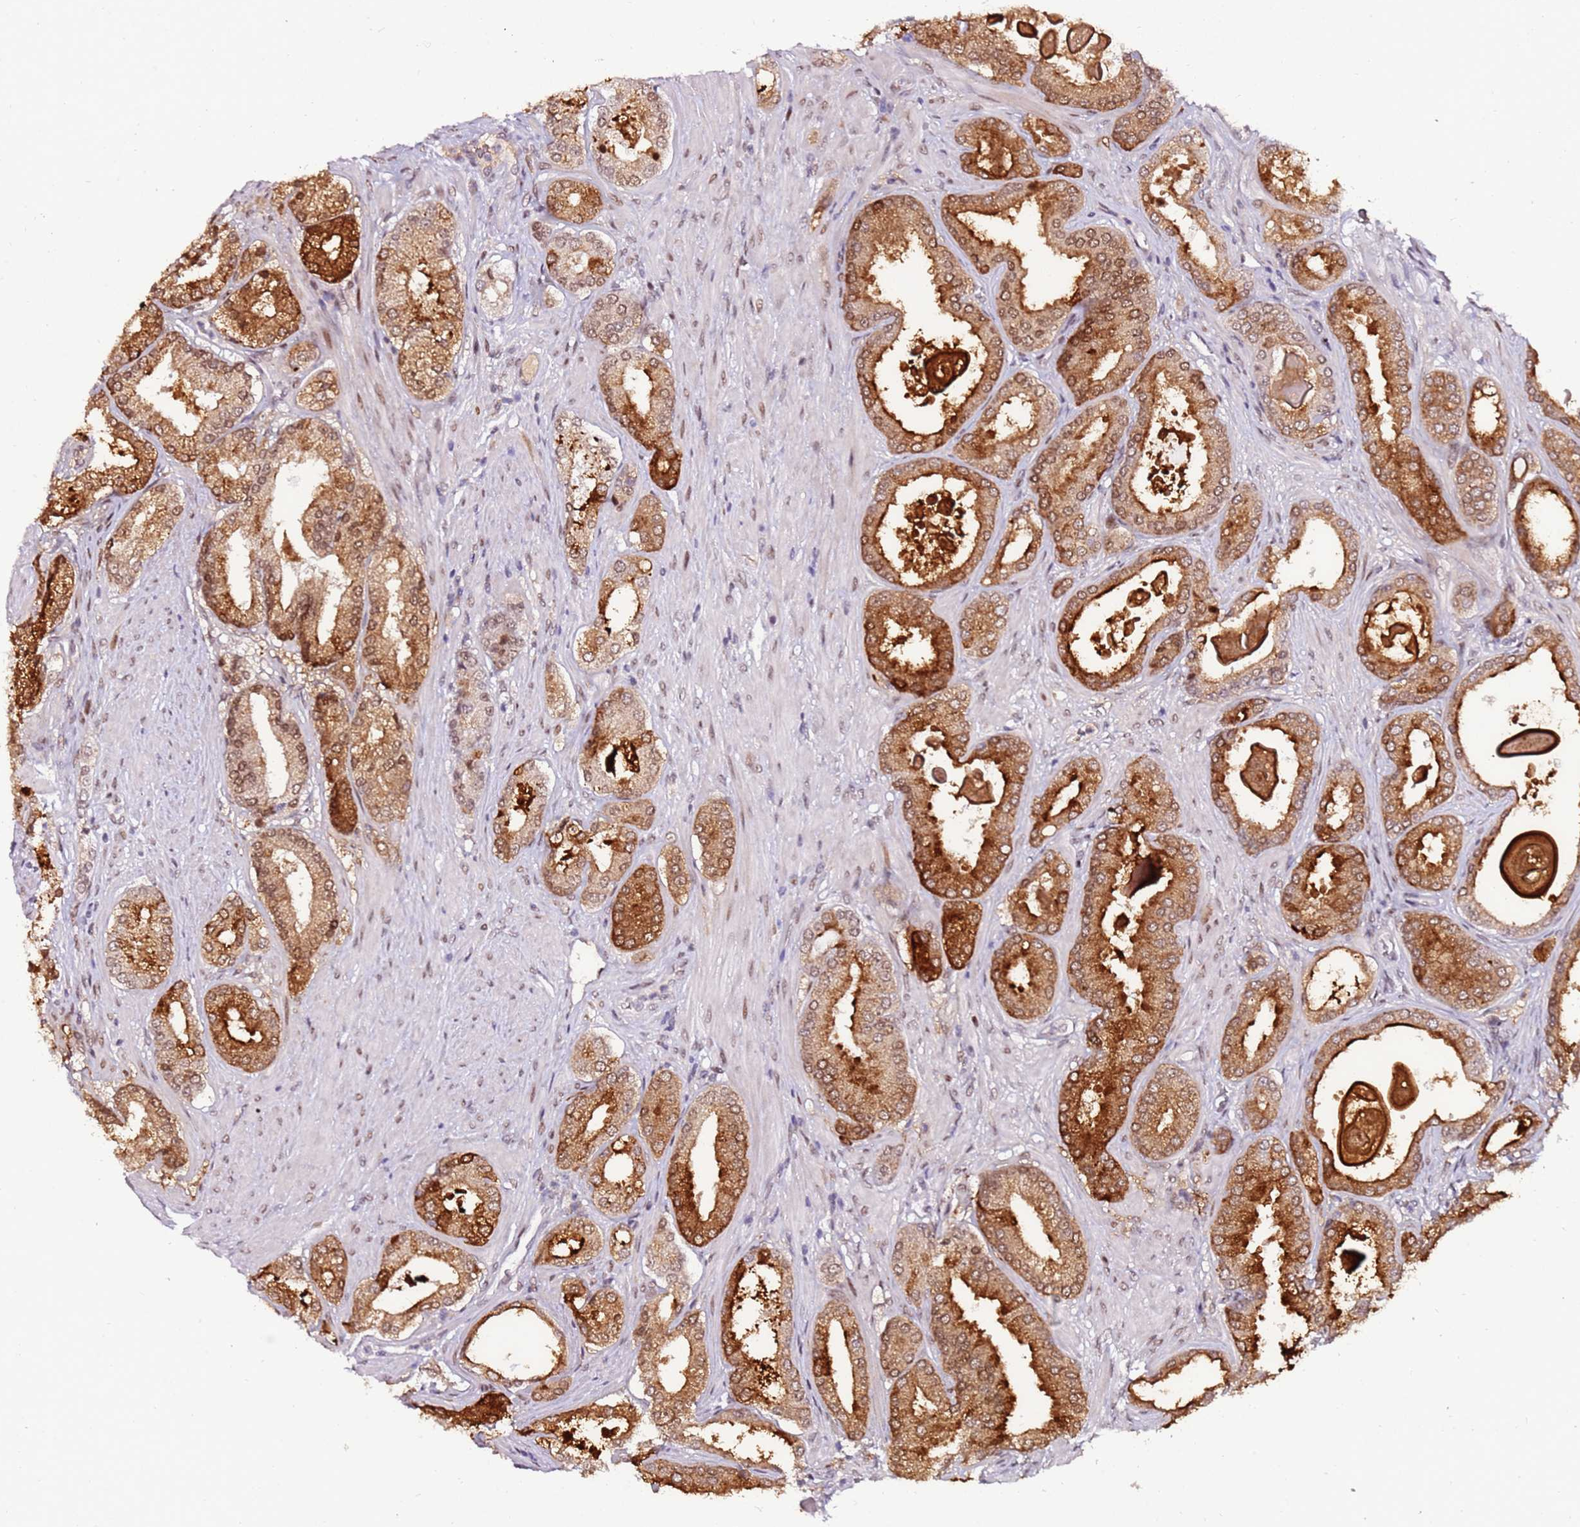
{"staining": {"intensity": "moderate", "quantity": ">75%", "location": "cytoplasmic/membranous,nuclear"}, "tissue": "prostate cancer", "cell_type": "Tumor cells", "image_type": "cancer", "snomed": [{"axis": "morphology", "description": "Adenocarcinoma, Low grade"}, {"axis": "topography", "description": "Prostate"}], "caption": "Prostate low-grade adenocarcinoma stained for a protein (brown) demonstrates moderate cytoplasmic/membranous and nuclear positive positivity in about >75% of tumor cells.", "gene": "PHC2", "patient": {"sex": "male", "age": 59}}